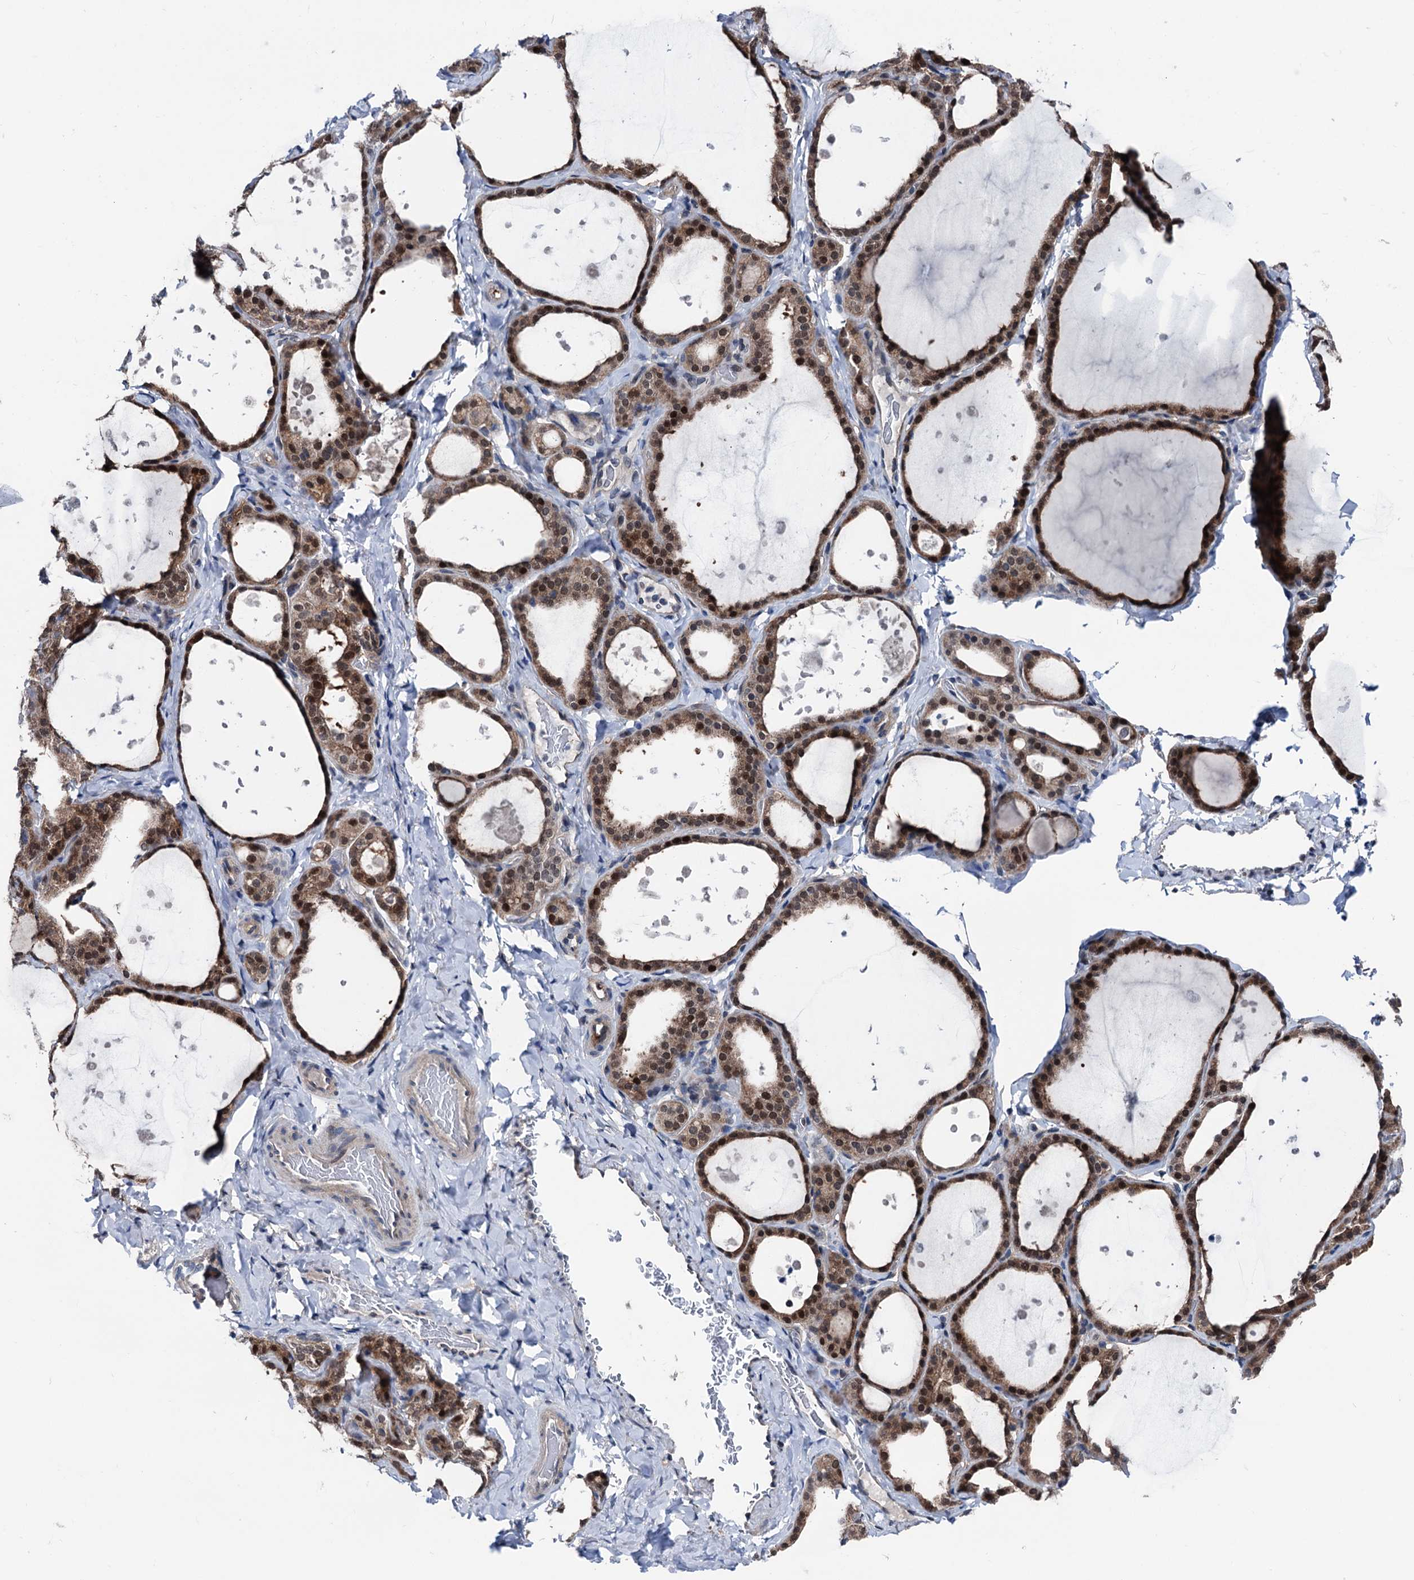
{"staining": {"intensity": "moderate", "quantity": ">75%", "location": "cytoplasmic/membranous,nuclear"}, "tissue": "thyroid gland", "cell_type": "Glandular cells", "image_type": "normal", "snomed": [{"axis": "morphology", "description": "Normal tissue, NOS"}, {"axis": "topography", "description": "Thyroid gland"}], "caption": "DAB immunohistochemical staining of benign thyroid gland shows moderate cytoplasmic/membranous,nuclear protein positivity in about >75% of glandular cells. (Brightfield microscopy of DAB IHC at high magnification).", "gene": "GLO1", "patient": {"sex": "female", "age": 44}}